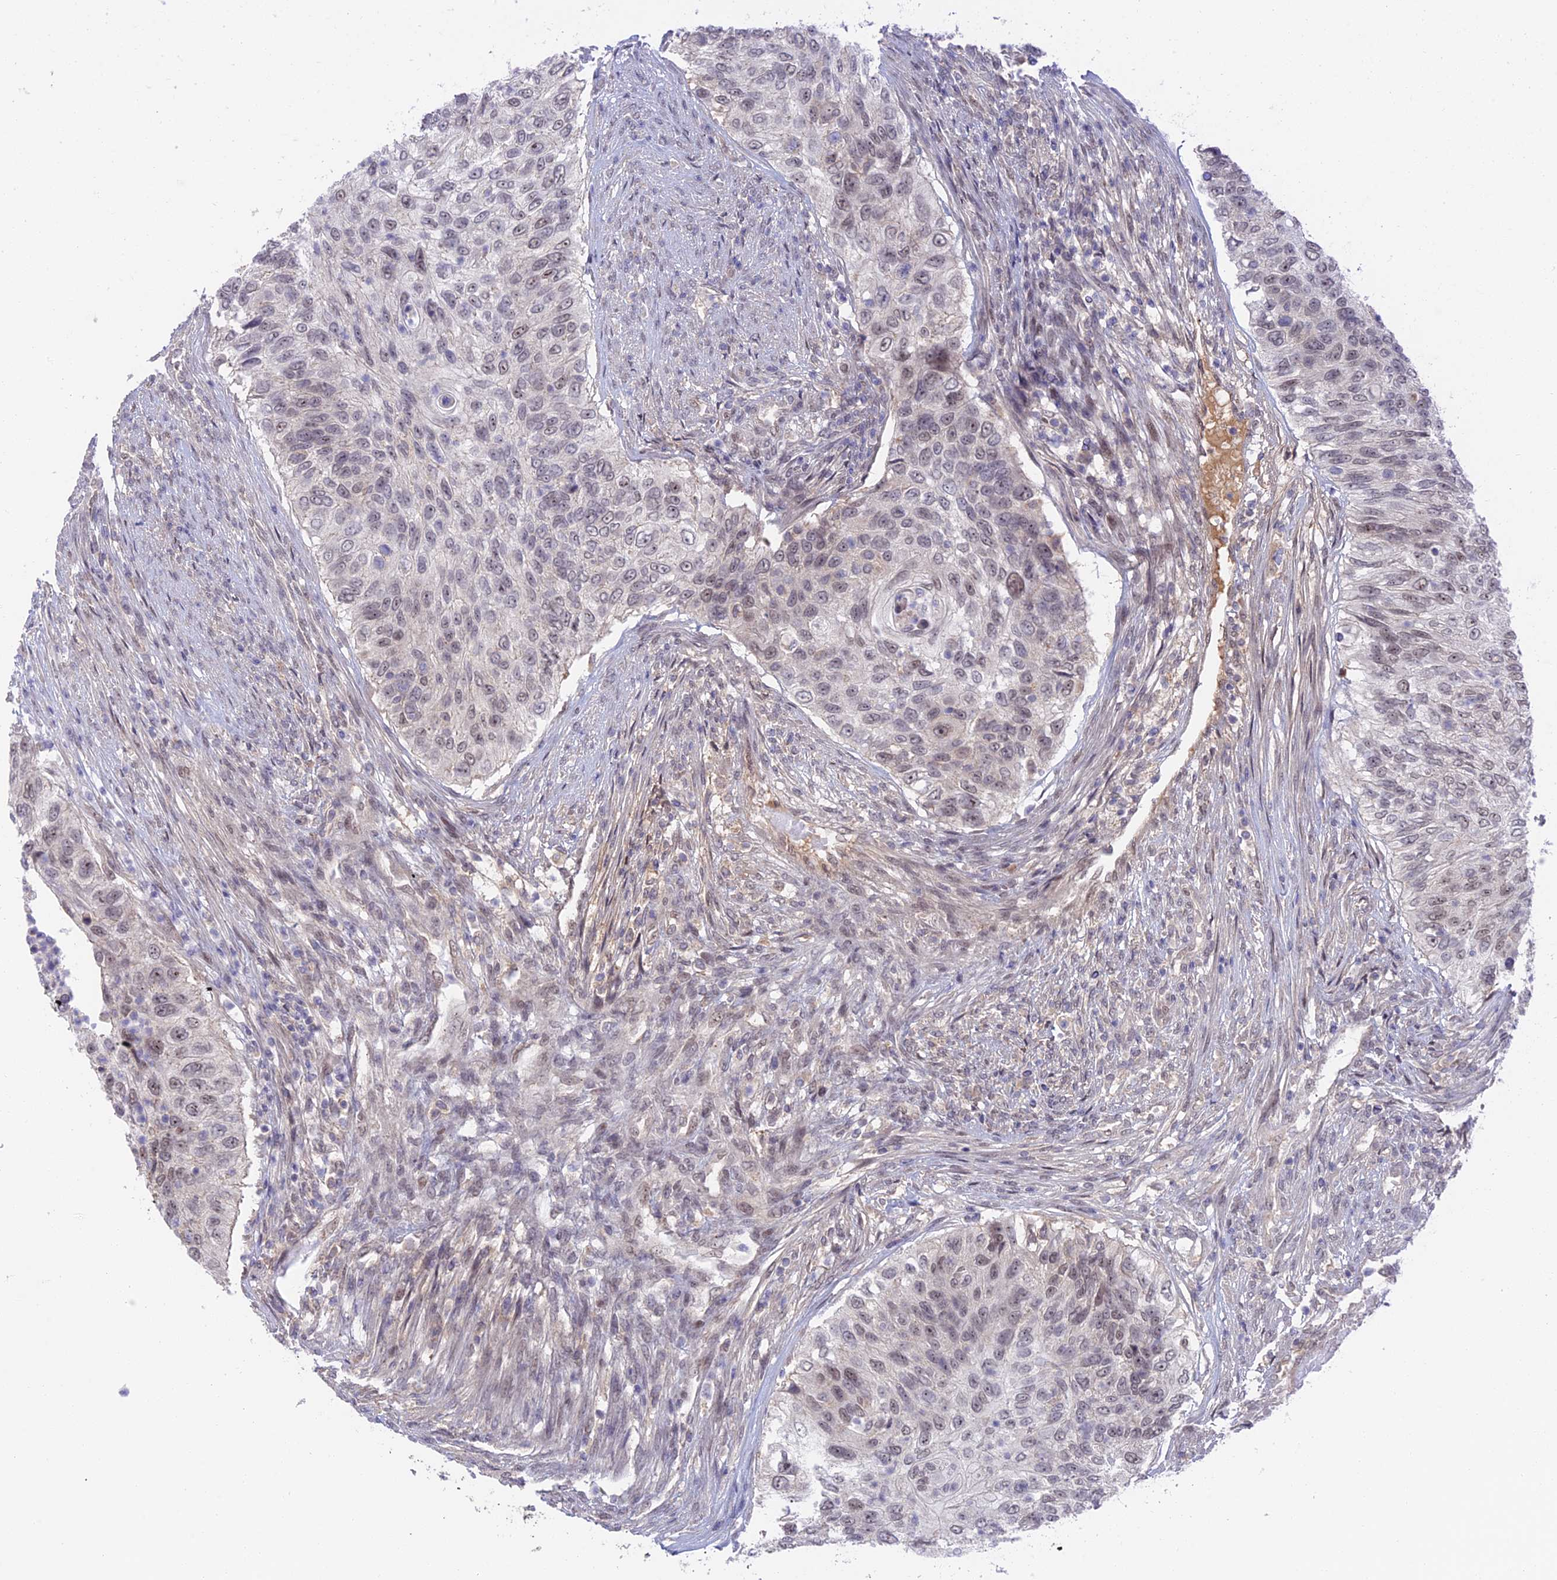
{"staining": {"intensity": "weak", "quantity": ">75%", "location": "nuclear"}, "tissue": "urothelial cancer", "cell_type": "Tumor cells", "image_type": "cancer", "snomed": [{"axis": "morphology", "description": "Urothelial carcinoma, High grade"}, {"axis": "topography", "description": "Urinary bladder"}], "caption": "About >75% of tumor cells in urothelial cancer reveal weak nuclear protein staining as visualized by brown immunohistochemical staining.", "gene": "ZUP1", "patient": {"sex": "female", "age": 60}}